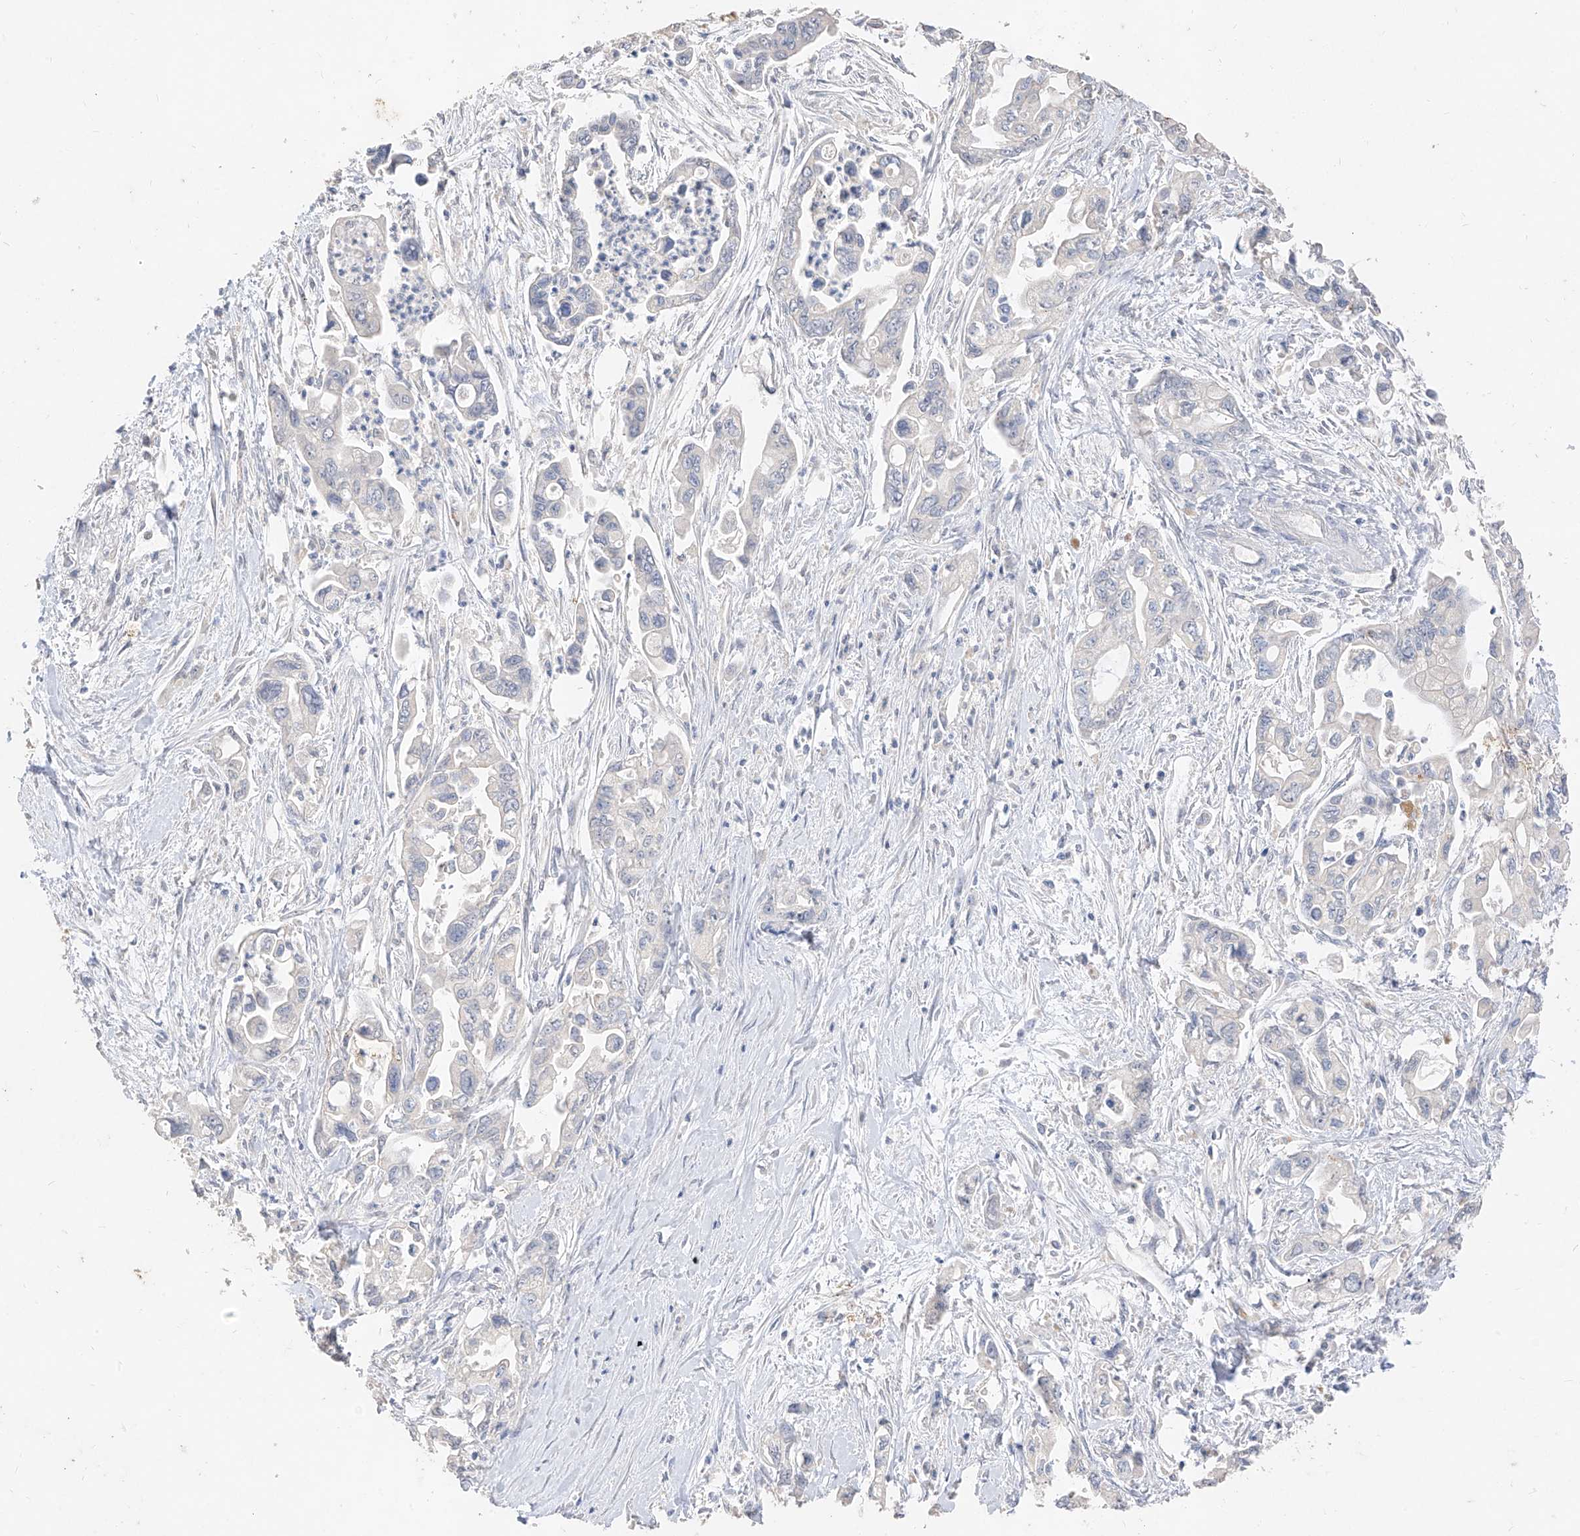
{"staining": {"intensity": "negative", "quantity": "none", "location": "none"}, "tissue": "pancreatic cancer", "cell_type": "Tumor cells", "image_type": "cancer", "snomed": [{"axis": "morphology", "description": "Adenocarcinoma, NOS"}, {"axis": "topography", "description": "Pancreas"}], "caption": "An image of human pancreatic adenocarcinoma is negative for staining in tumor cells. Nuclei are stained in blue.", "gene": "ZZEF1", "patient": {"sex": "male", "age": 70}}